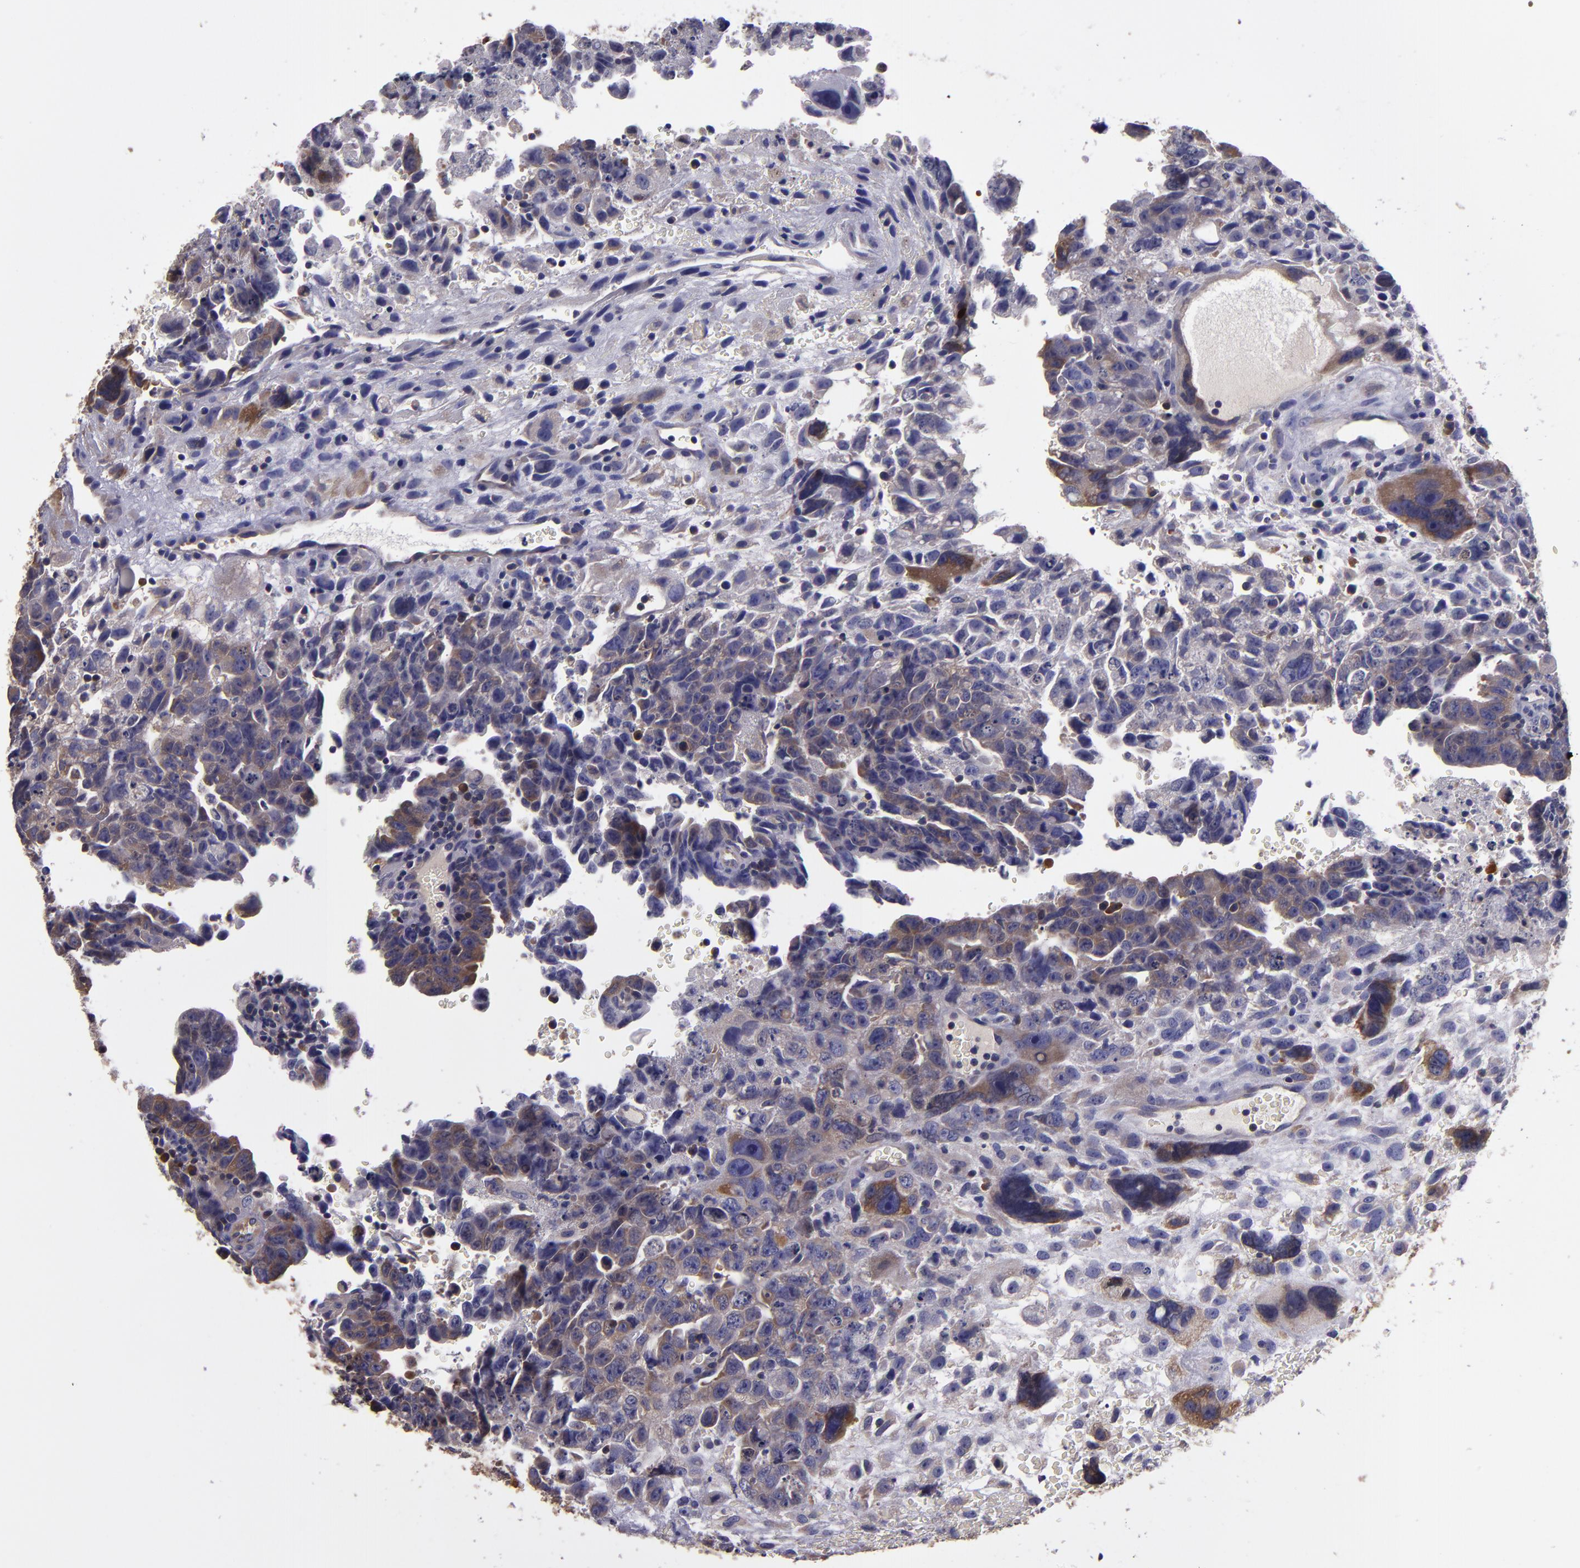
{"staining": {"intensity": "weak", "quantity": "25%-75%", "location": "cytoplasmic/membranous"}, "tissue": "testis cancer", "cell_type": "Tumor cells", "image_type": "cancer", "snomed": [{"axis": "morphology", "description": "Carcinoma, Embryonal, NOS"}, {"axis": "topography", "description": "Testis"}], "caption": "The immunohistochemical stain labels weak cytoplasmic/membranous positivity in tumor cells of testis embryonal carcinoma tissue. Ihc stains the protein in brown and the nuclei are stained blue.", "gene": "CARS1", "patient": {"sex": "male", "age": 28}}